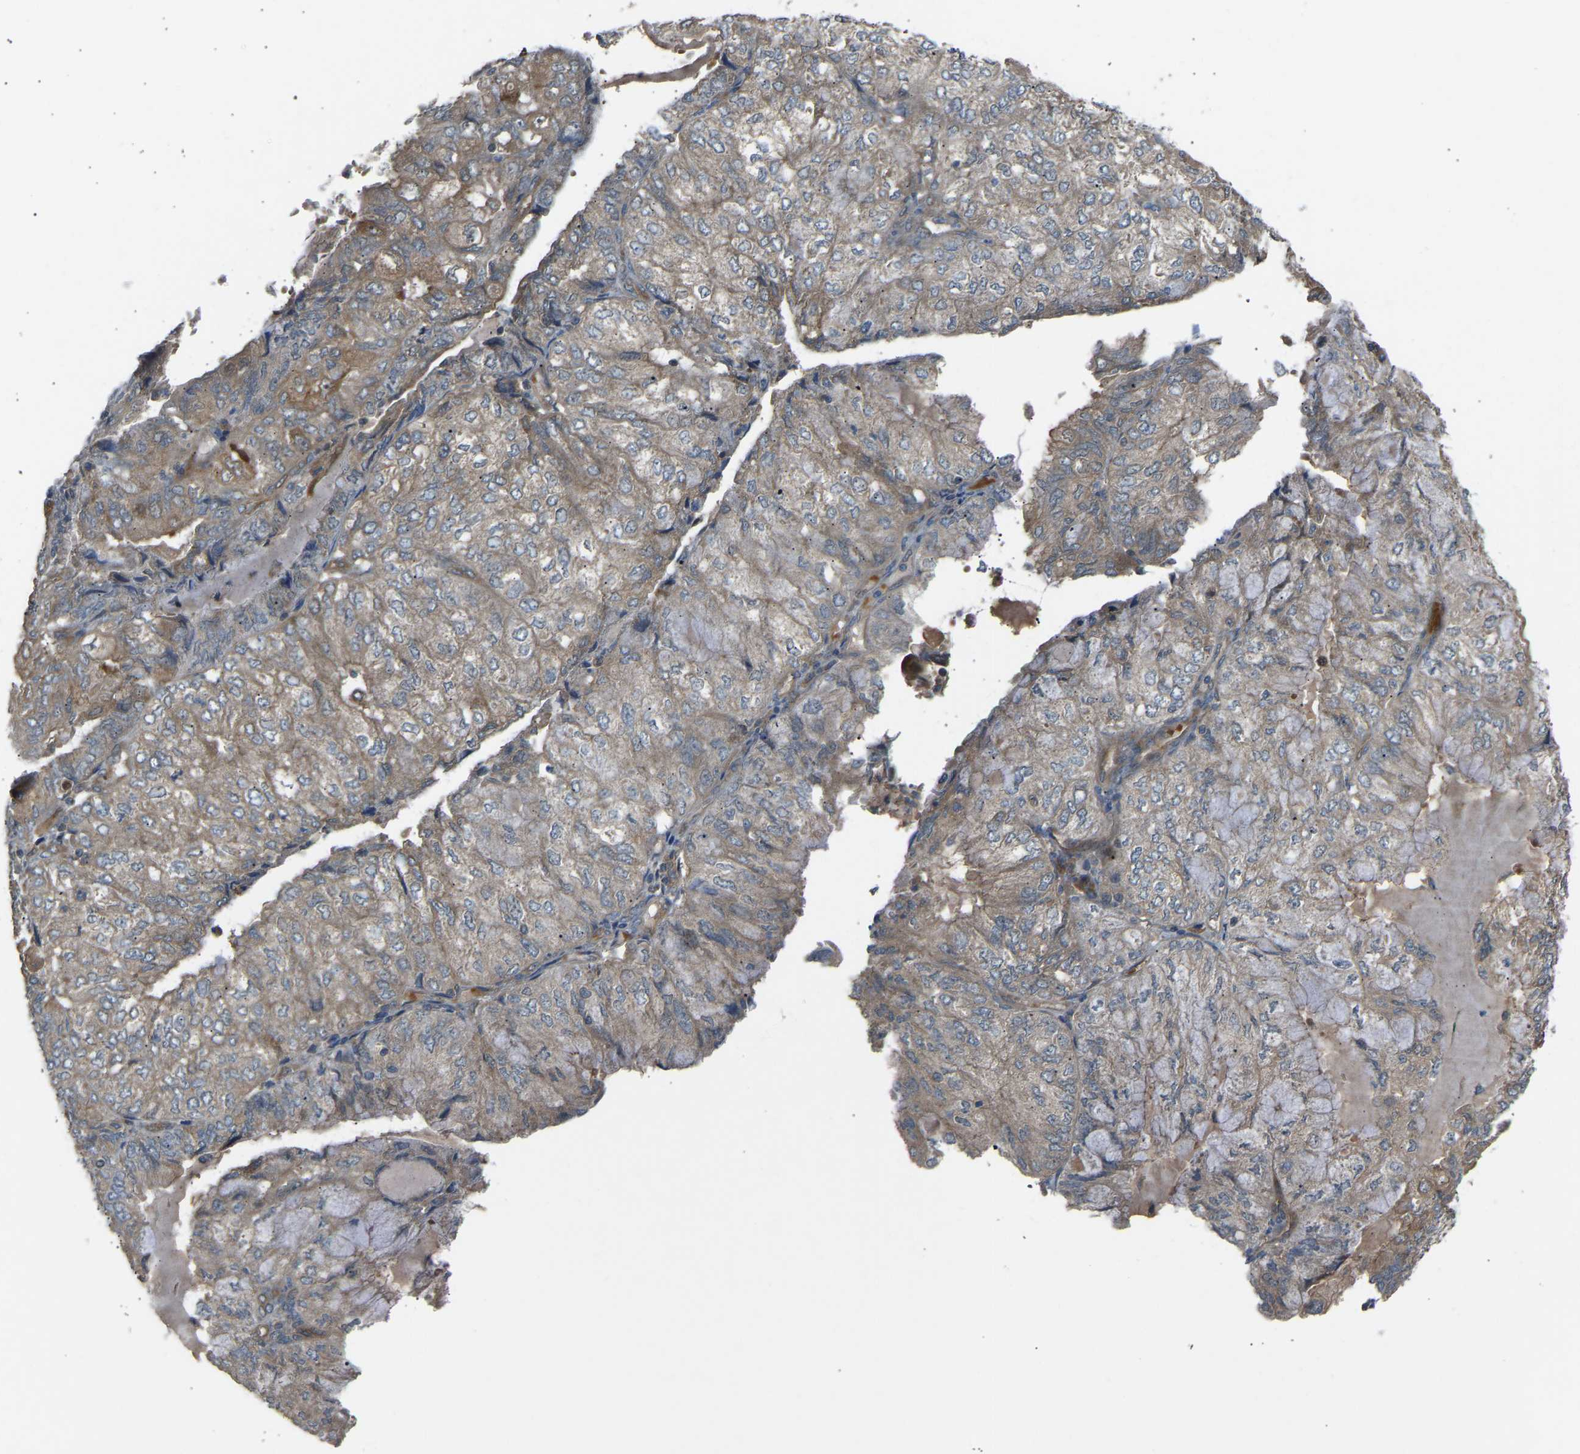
{"staining": {"intensity": "moderate", "quantity": "25%-75%", "location": "cytoplasmic/membranous"}, "tissue": "endometrial cancer", "cell_type": "Tumor cells", "image_type": "cancer", "snomed": [{"axis": "morphology", "description": "Adenocarcinoma, NOS"}, {"axis": "topography", "description": "Endometrium"}], "caption": "Brown immunohistochemical staining in human endometrial cancer exhibits moderate cytoplasmic/membranous positivity in about 25%-75% of tumor cells.", "gene": "GAS2L1", "patient": {"sex": "female", "age": 81}}